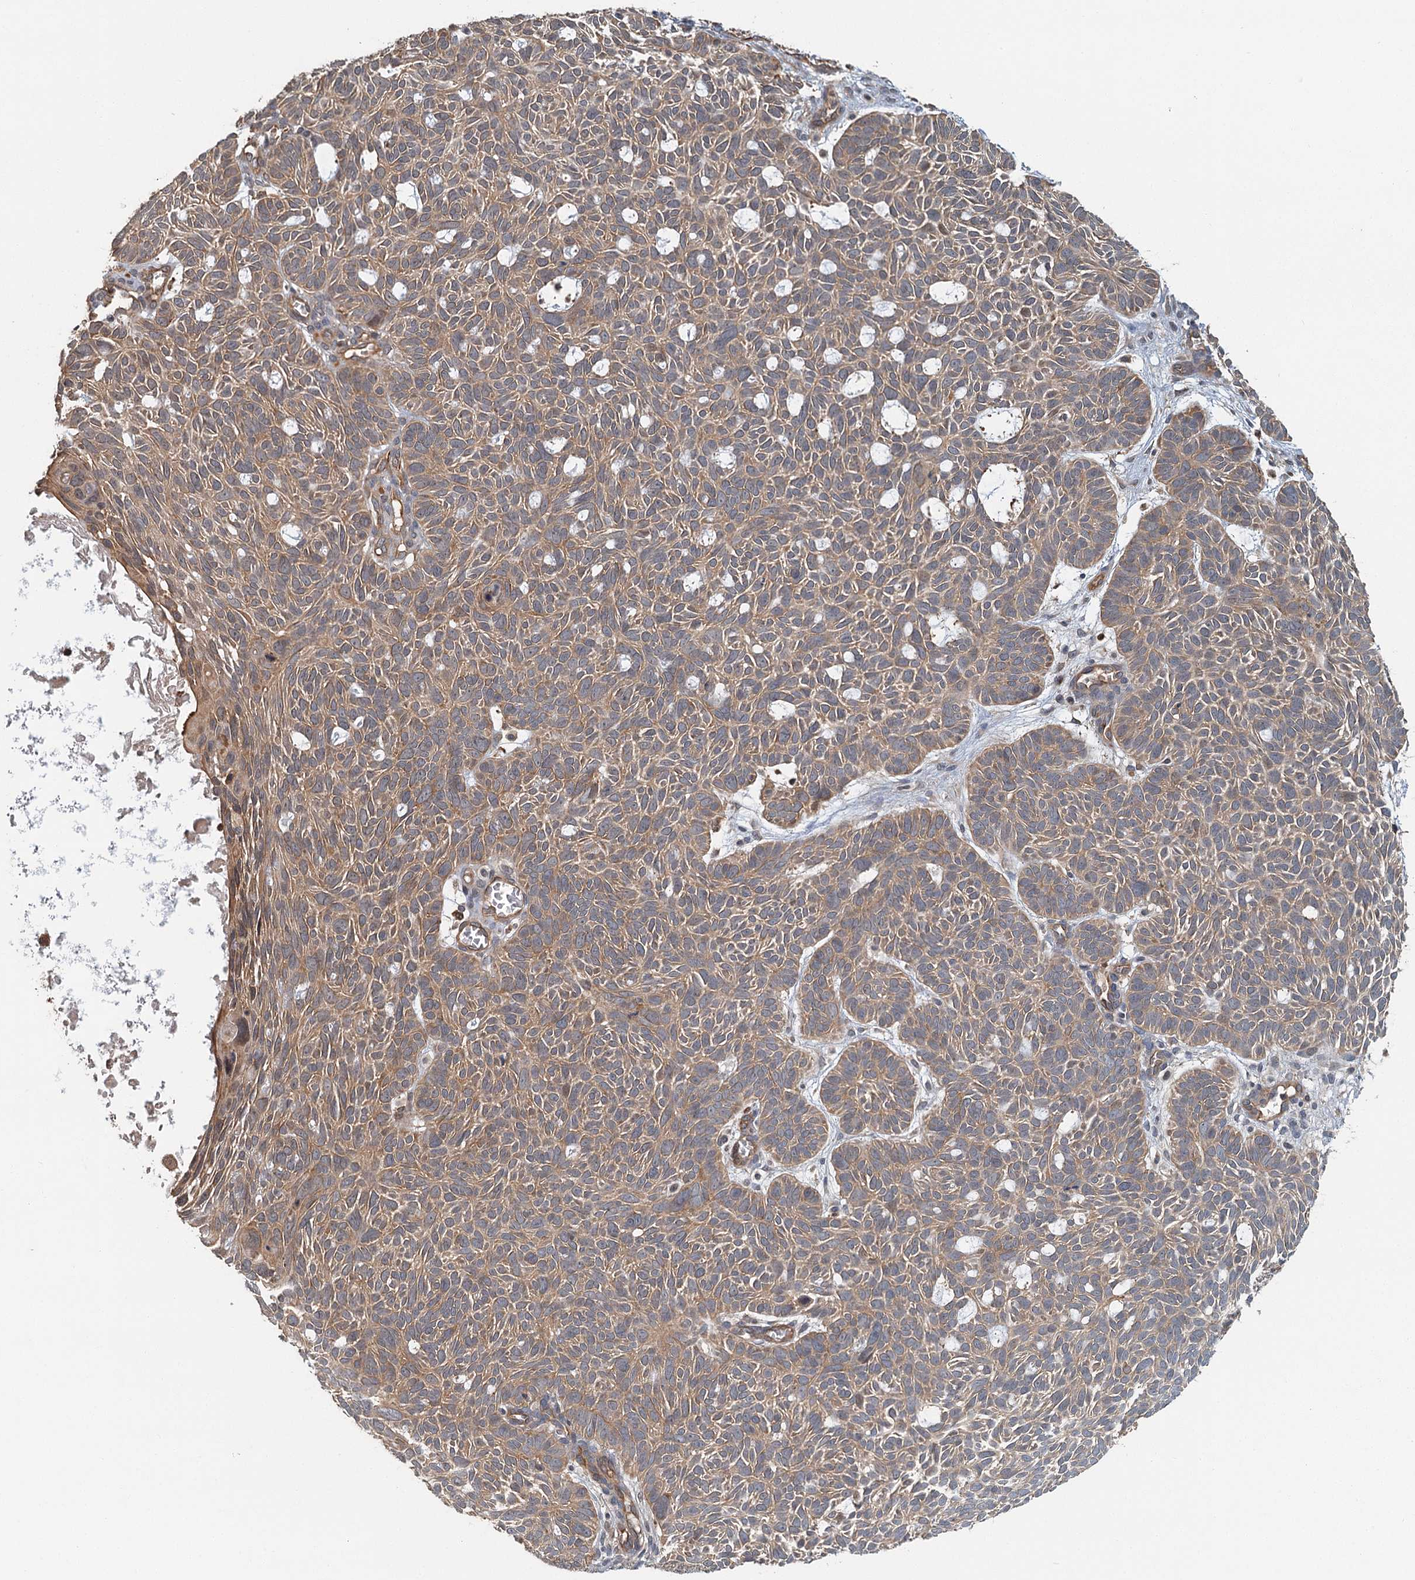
{"staining": {"intensity": "moderate", "quantity": ">75%", "location": "cytoplasmic/membranous"}, "tissue": "skin cancer", "cell_type": "Tumor cells", "image_type": "cancer", "snomed": [{"axis": "morphology", "description": "Basal cell carcinoma"}, {"axis": "topography", "description": "Skin"}], "caption": "Protein analysis of basal cell carcinoma (skin) tissue reveals moderate cytoplasmic/membranous expression in about >75% of tumor cells.", "gene": "ZNF527", "patient": {"sex": "male", "age": 69}}